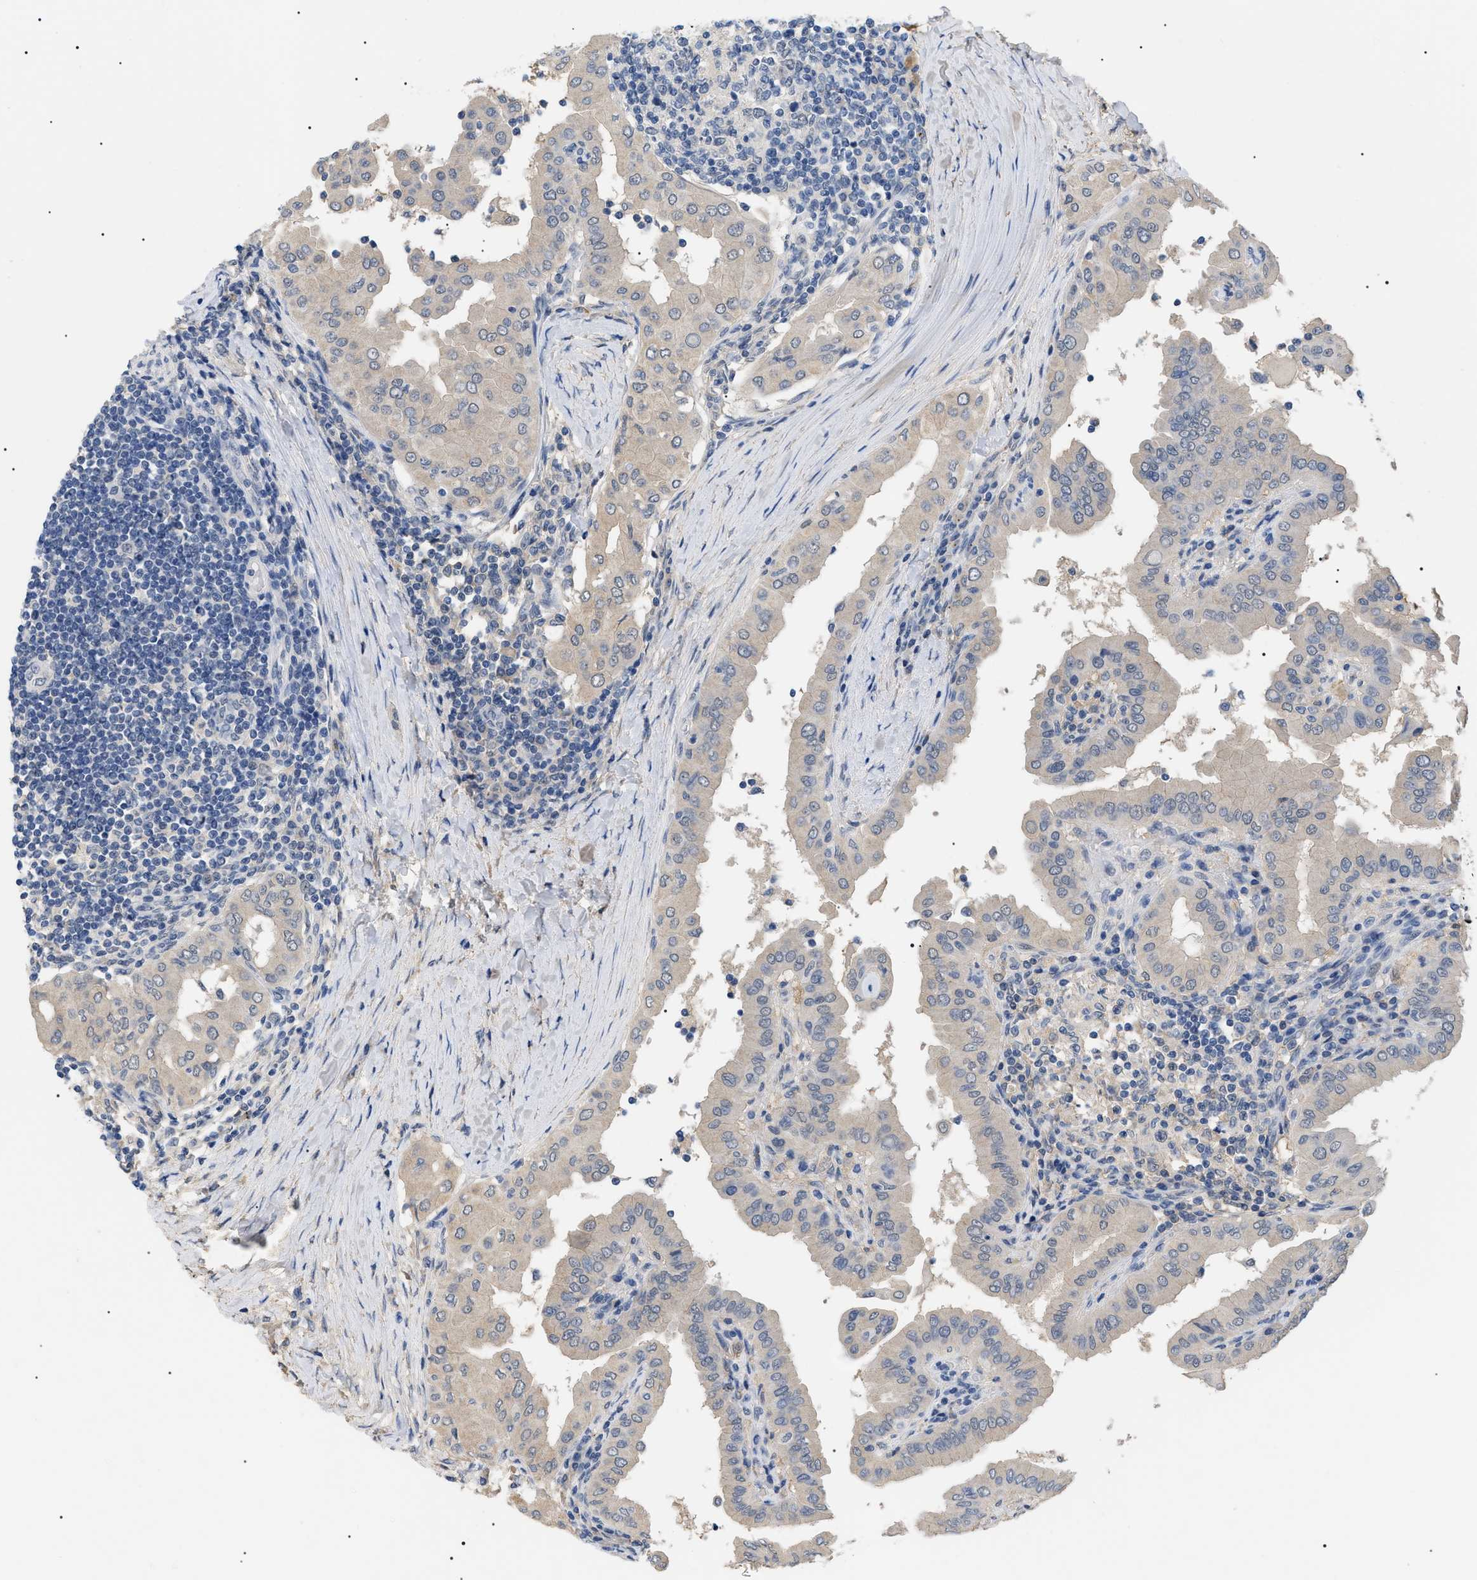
{"staining": {"intensity": "weak", "quantity": ">75%", "location": "cytoplasmic/membranous"}, "tissue": "thyroid cancer", "cell_type": "Tumor cells", "image_type": "cancer", "snomed": [{"axis": "morphology", "description": "Papillary adenocarcinoma, NOS"}, {"axis": "topography", "description": "Thyroid gland"}], "caption": "Thyroid cancer (papillary adenocarcinoma) tissue exhibits weak cytoplasmic/membranous expression in about >75% of tumor cells", "gene": "PRRT2", "patient": {"sex": "male", "age": 33}}